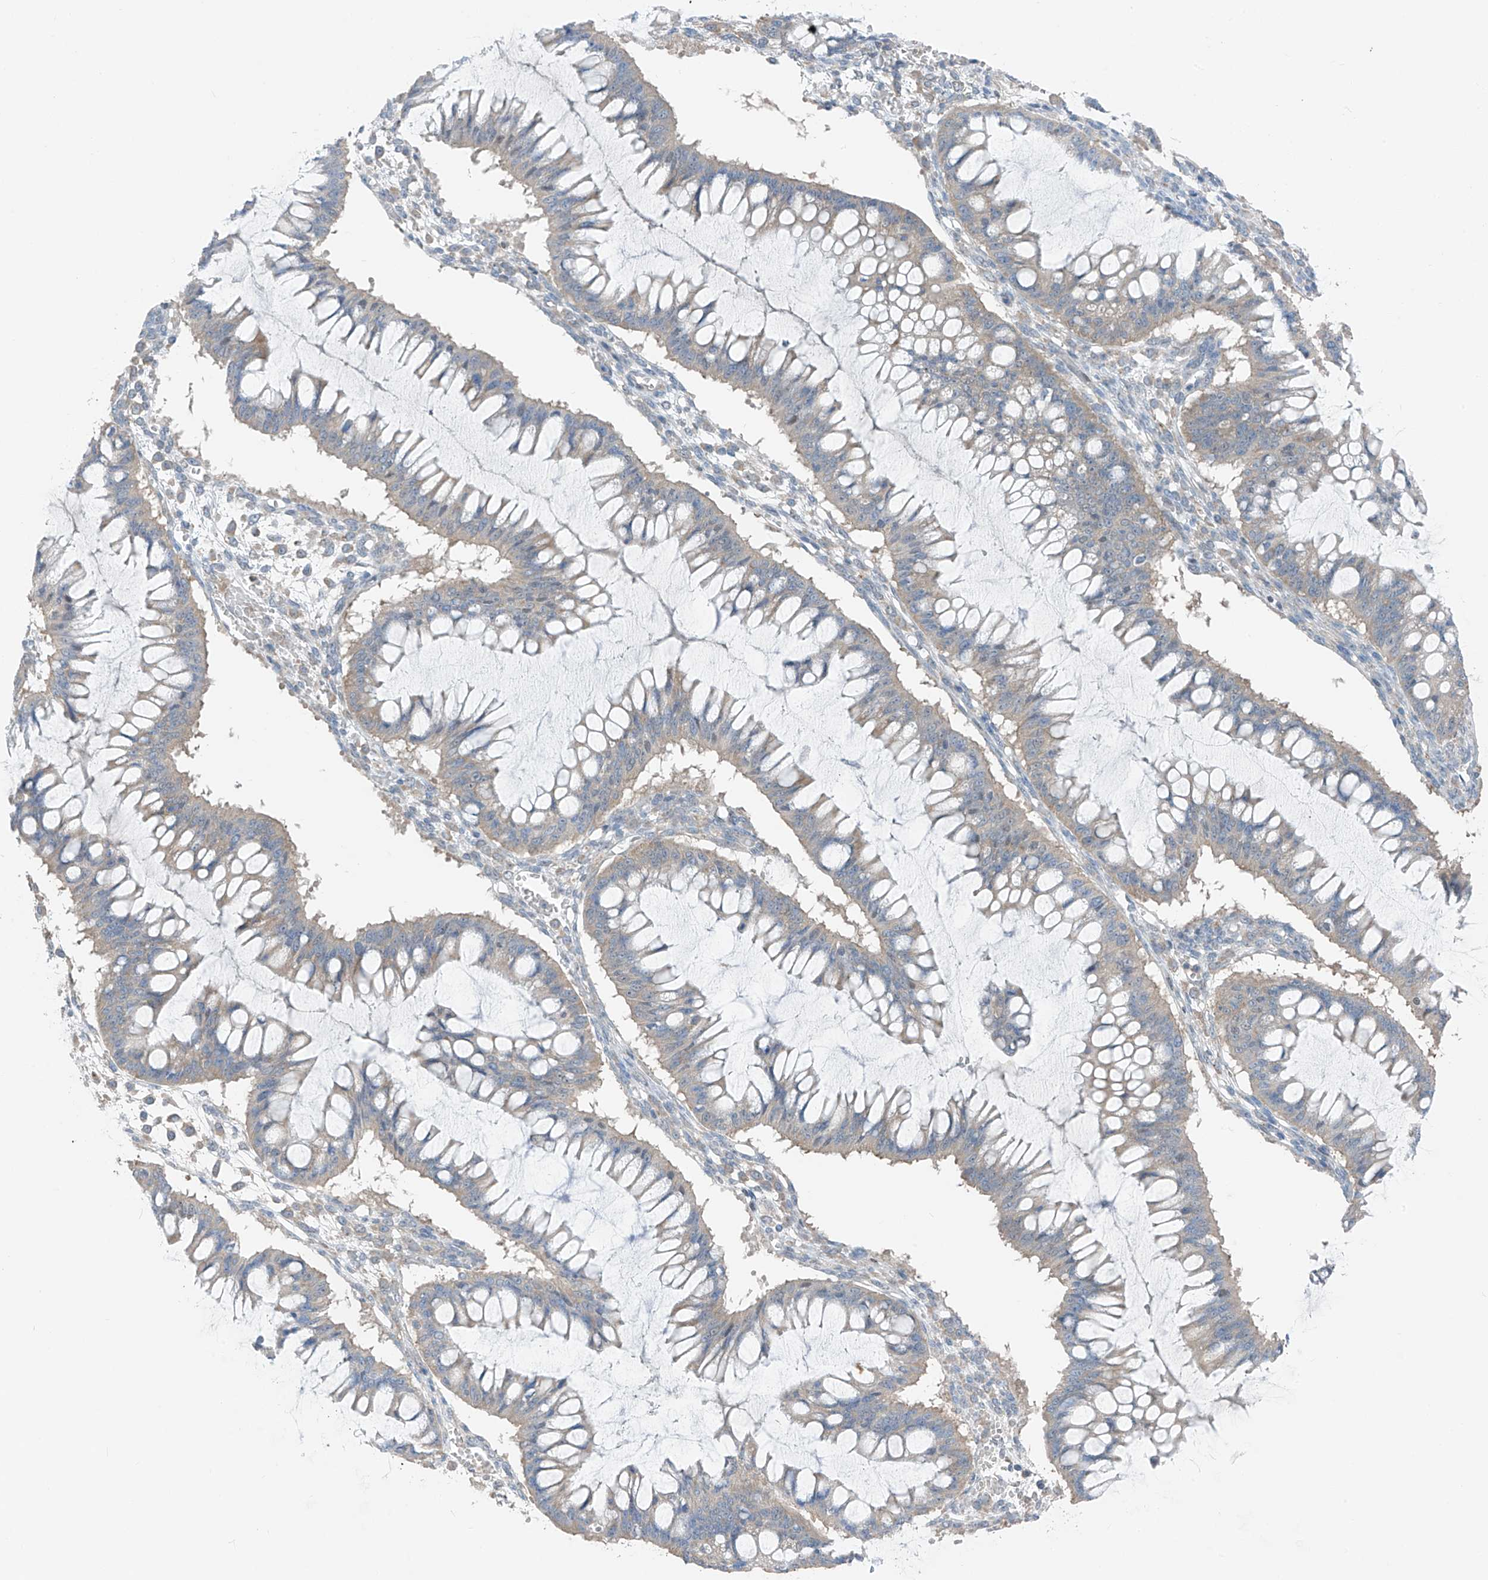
{"staining": {"intensity": "negative", "quantity": "none", "location": "none"}, "tissue": "ovarian cancer", "cell_type": "Tumor cells", "image_type": "cancer", "snomed": [{"axis": "morphology", "description": "Cystadenocarcinoma, mucinous, NOS"}, {"axis": "topography", "description": "Ovary"}], "caption": "Immunohistochemistry (IHC) image of ovarian cancer stained for a protein (brown), which reveals no staining in tumor cells.", "gene": "RPL4", "patient": {"sex": "female", "age": 73}}